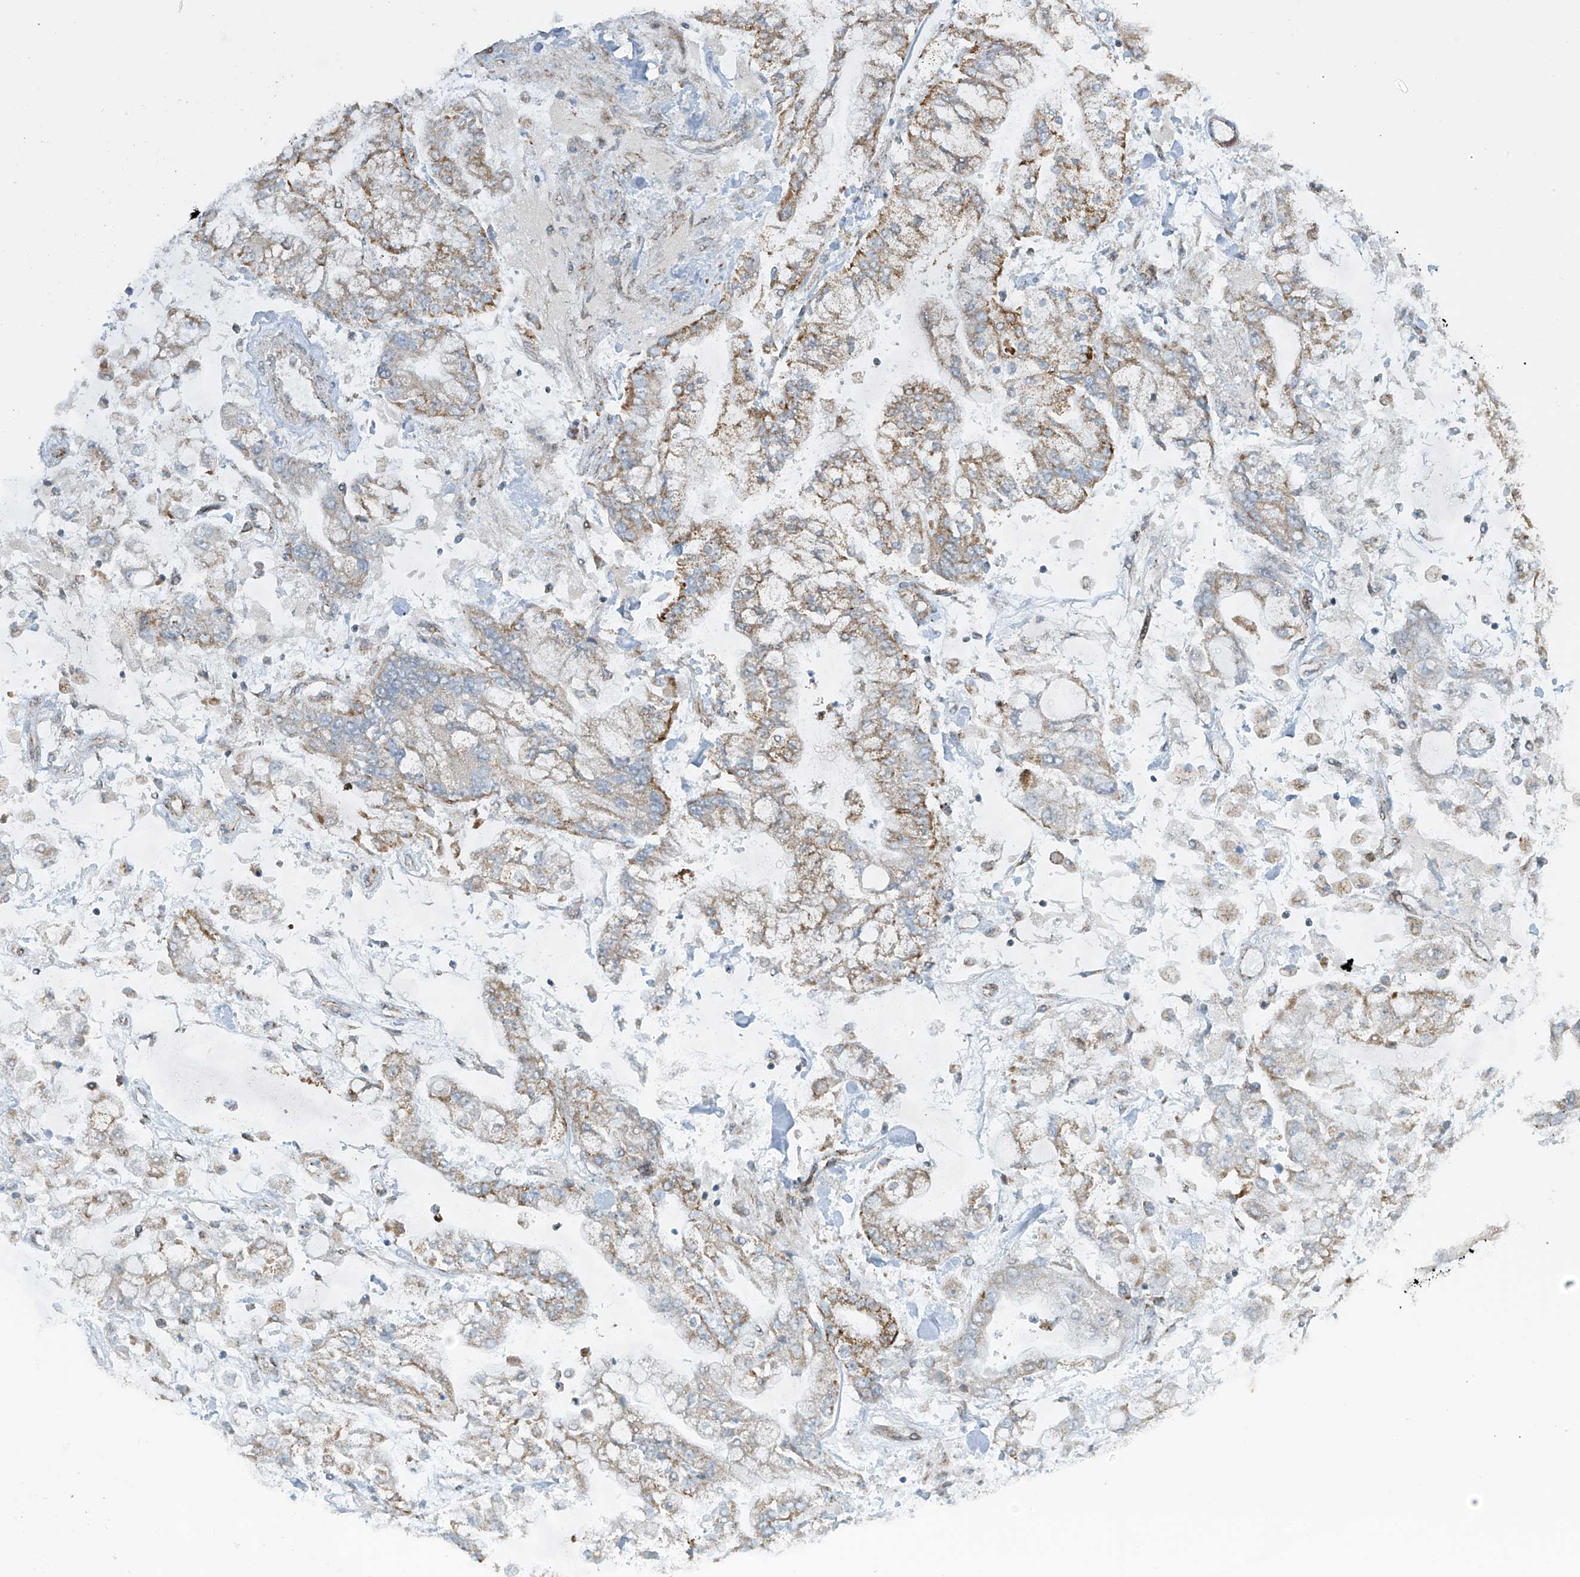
{"staining": {"intensity": "moderate", "quantity": "25%-75%", "location": "cytoplasmic/membranous"}, "tissue": "stomach cancer", "cell_type": "Tumor cells", "image_type": "cancer", "snomed": [{"axis": "morphology", "description": "Normal tissue, NOS"}, {"axis": "morphology", "description": "Adenocarcinoma, NOS"}, {"axis": "topography", "description": "Stomach, upper"}, {"axis": "topography", "description": "Stomach"}], "caption": "This photomicrograph exhibits immunohistochemistry staining of human stomach cancer, with medium moderate cytoplasmic/membranous positivity in about 25%-75% of tumor cells.", "gene": "SMDT1", "patient": {"sex": "male", "age": 76}}